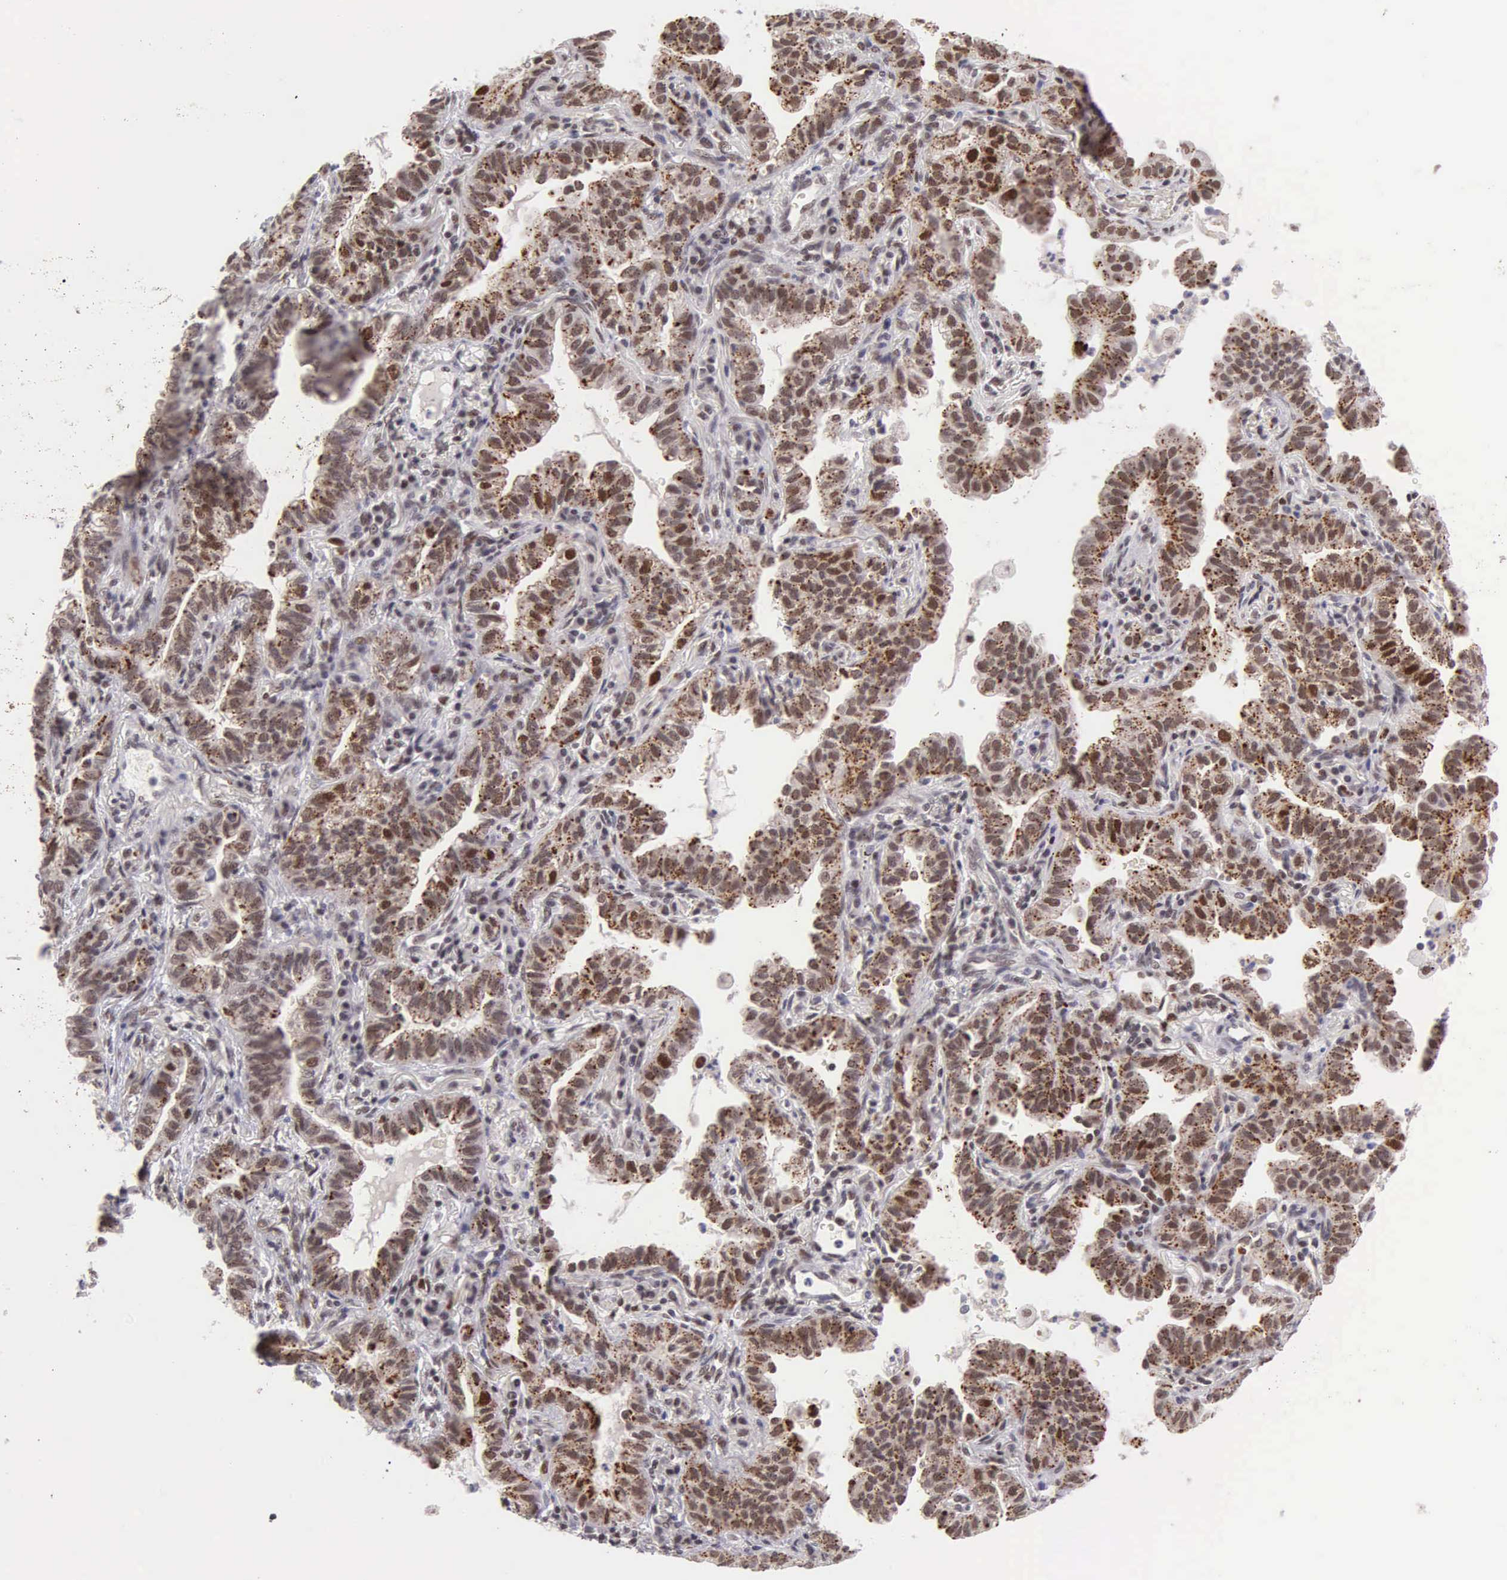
{"staining": {"intensity": "strong", "quantity": ">75%", "location": "cytoplasmic/membranous,nuclear"}, "tissue": "lung cancer", "cell_type": "Tumor cells", "image_type": "cancer", "snomed": [{"axis": "morphology", "description": "Adenocarcinoma, NOS"}, {"axis": "topography", "description": "Lung"}], "caption": "The histopathology image reveals staining of lung cancer (adenocarcinoma), revealing strong cytoplasmic/membranous and nuclear protein positivity (brown color) within tumor cells.", "gene": "UBR7", "patient": {"sex": "female", "age": 50}}